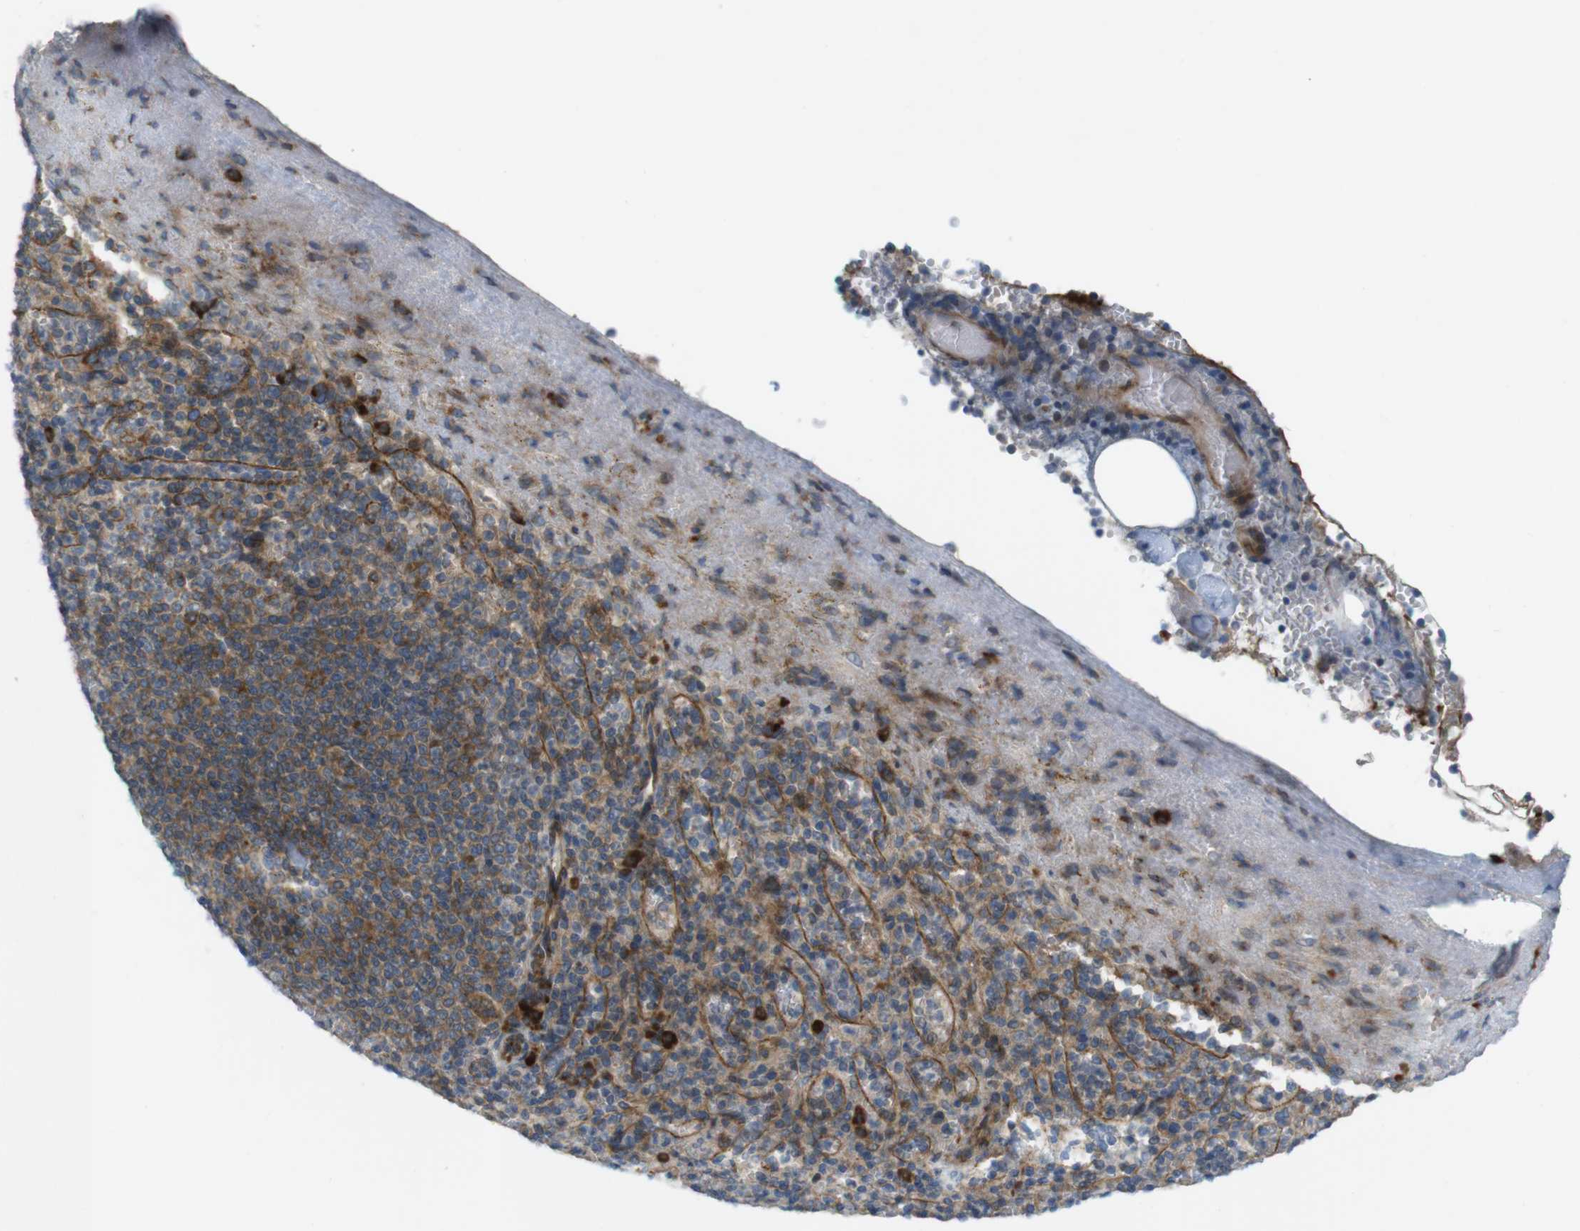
{"staining": {"intensity": "moderate", "quantity": "25%-75%", "location": "cytoplasmic/membranous"}, "tissue": "spleen", "cell_type": "Cells in red pulp", "image_type": "normal", "snomed": [{"axis": "morphology", "description": "Normal tissue, NOS"}, {"axis": "topography", "description": "Spleen"}], "caption": "Immunohistochemical staining of normal human spleen shows 25%-75% levels of moderate cytoplasmic/membranous protein staining in about 25%-75% of cells in red pulp.", "gene": "GJC3", "patient": {"sex": "female", "age": 74}}